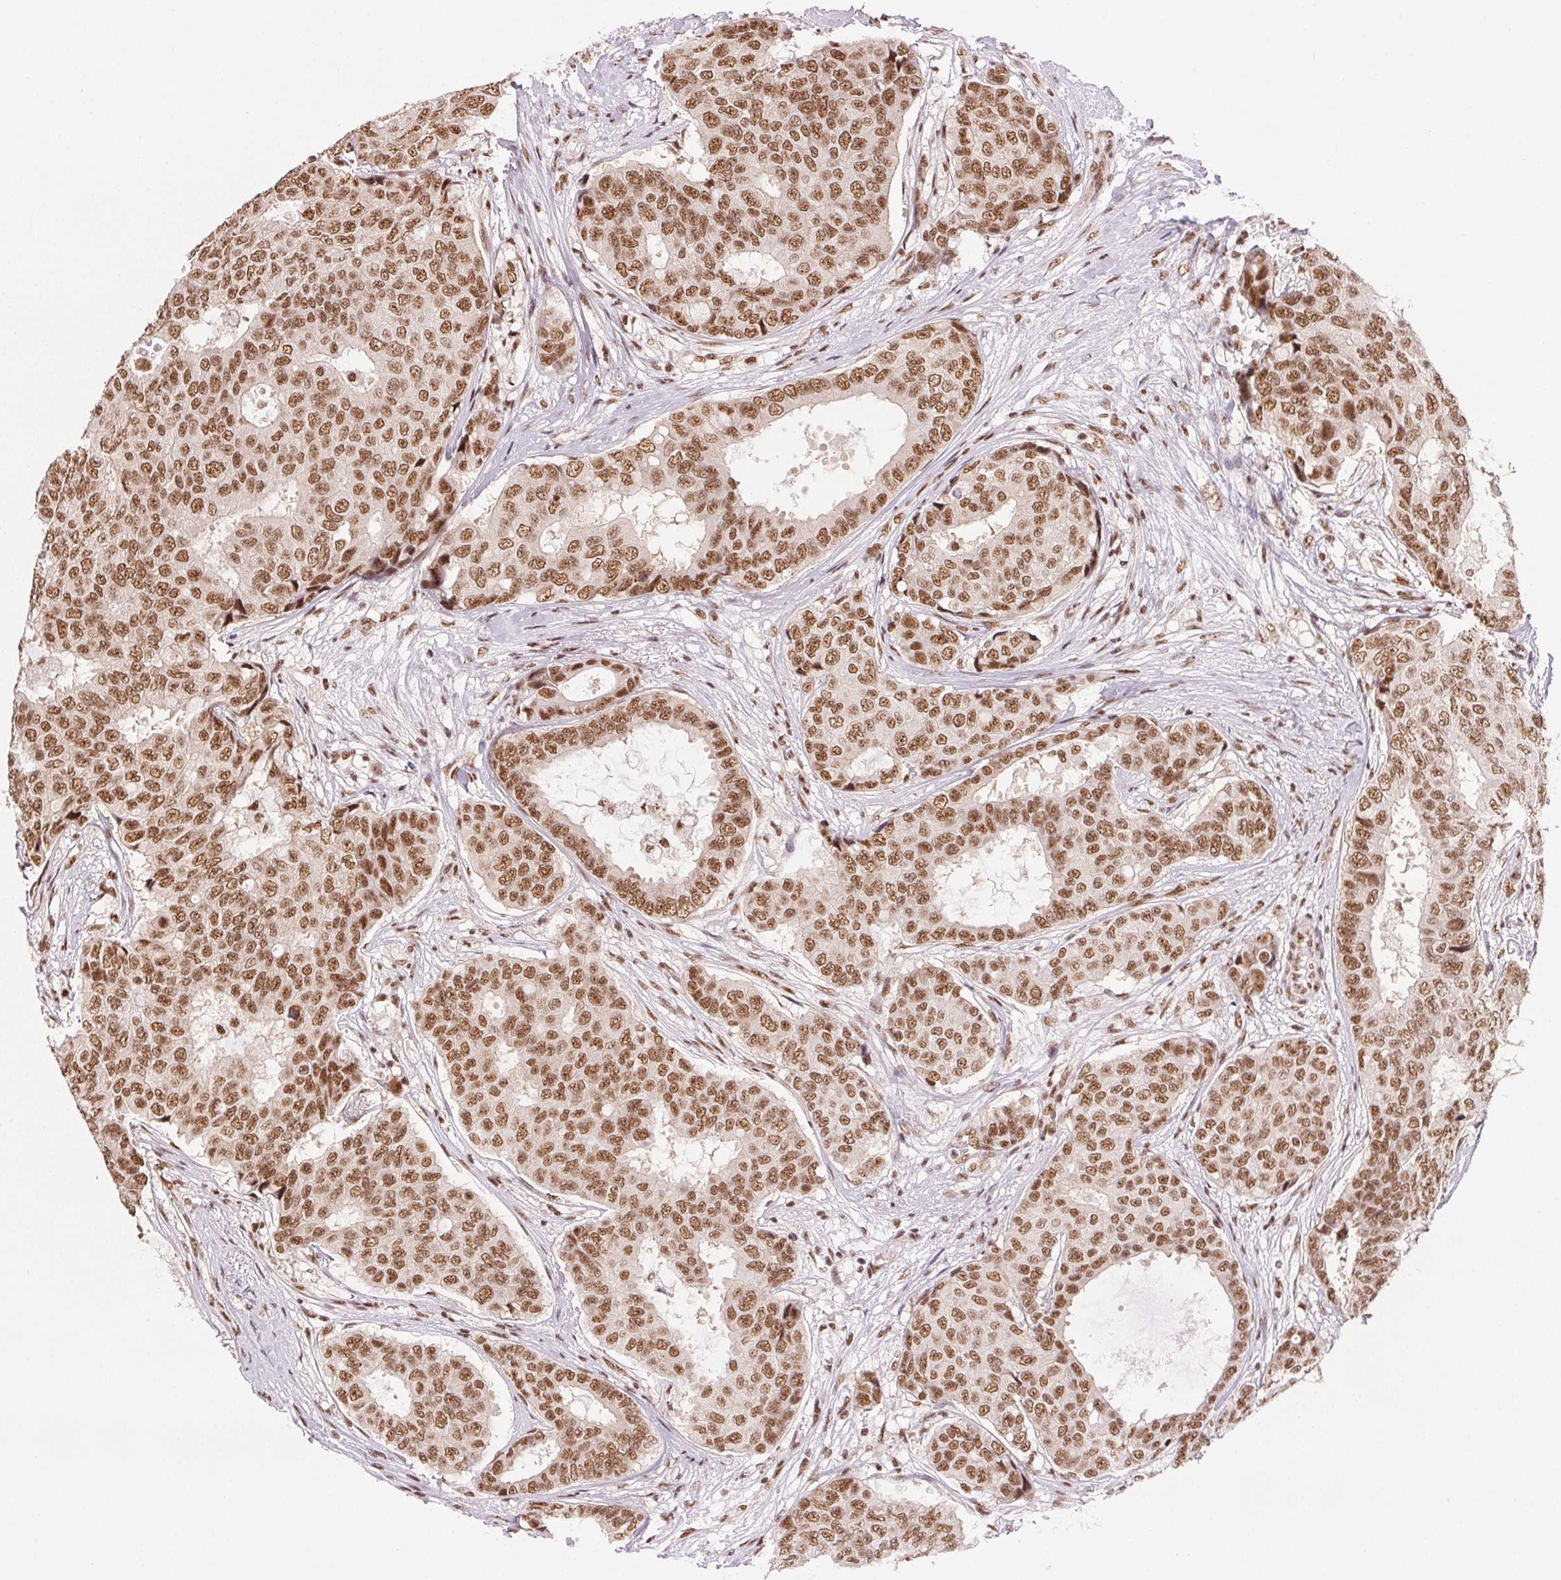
{"staining": {"intensity": "moderate", "quantity": ">75%", "location": "nuclear"}, "tissue": "breast cancer", "cell_type": "Tumor cells", "image_type": "cancer", "snomed": [{"axis": "morphology", "description": "Duct carcinoma"}, {"axis": "topography", "description": "Breast"}], "caption": "An image of human breast cancer (intraductal carcinoma) stained for a protein exhibits moderate nuclear brown staining in tumor cells.", "gene": "IK", "patient": {"sex": "female", "age": 75}}